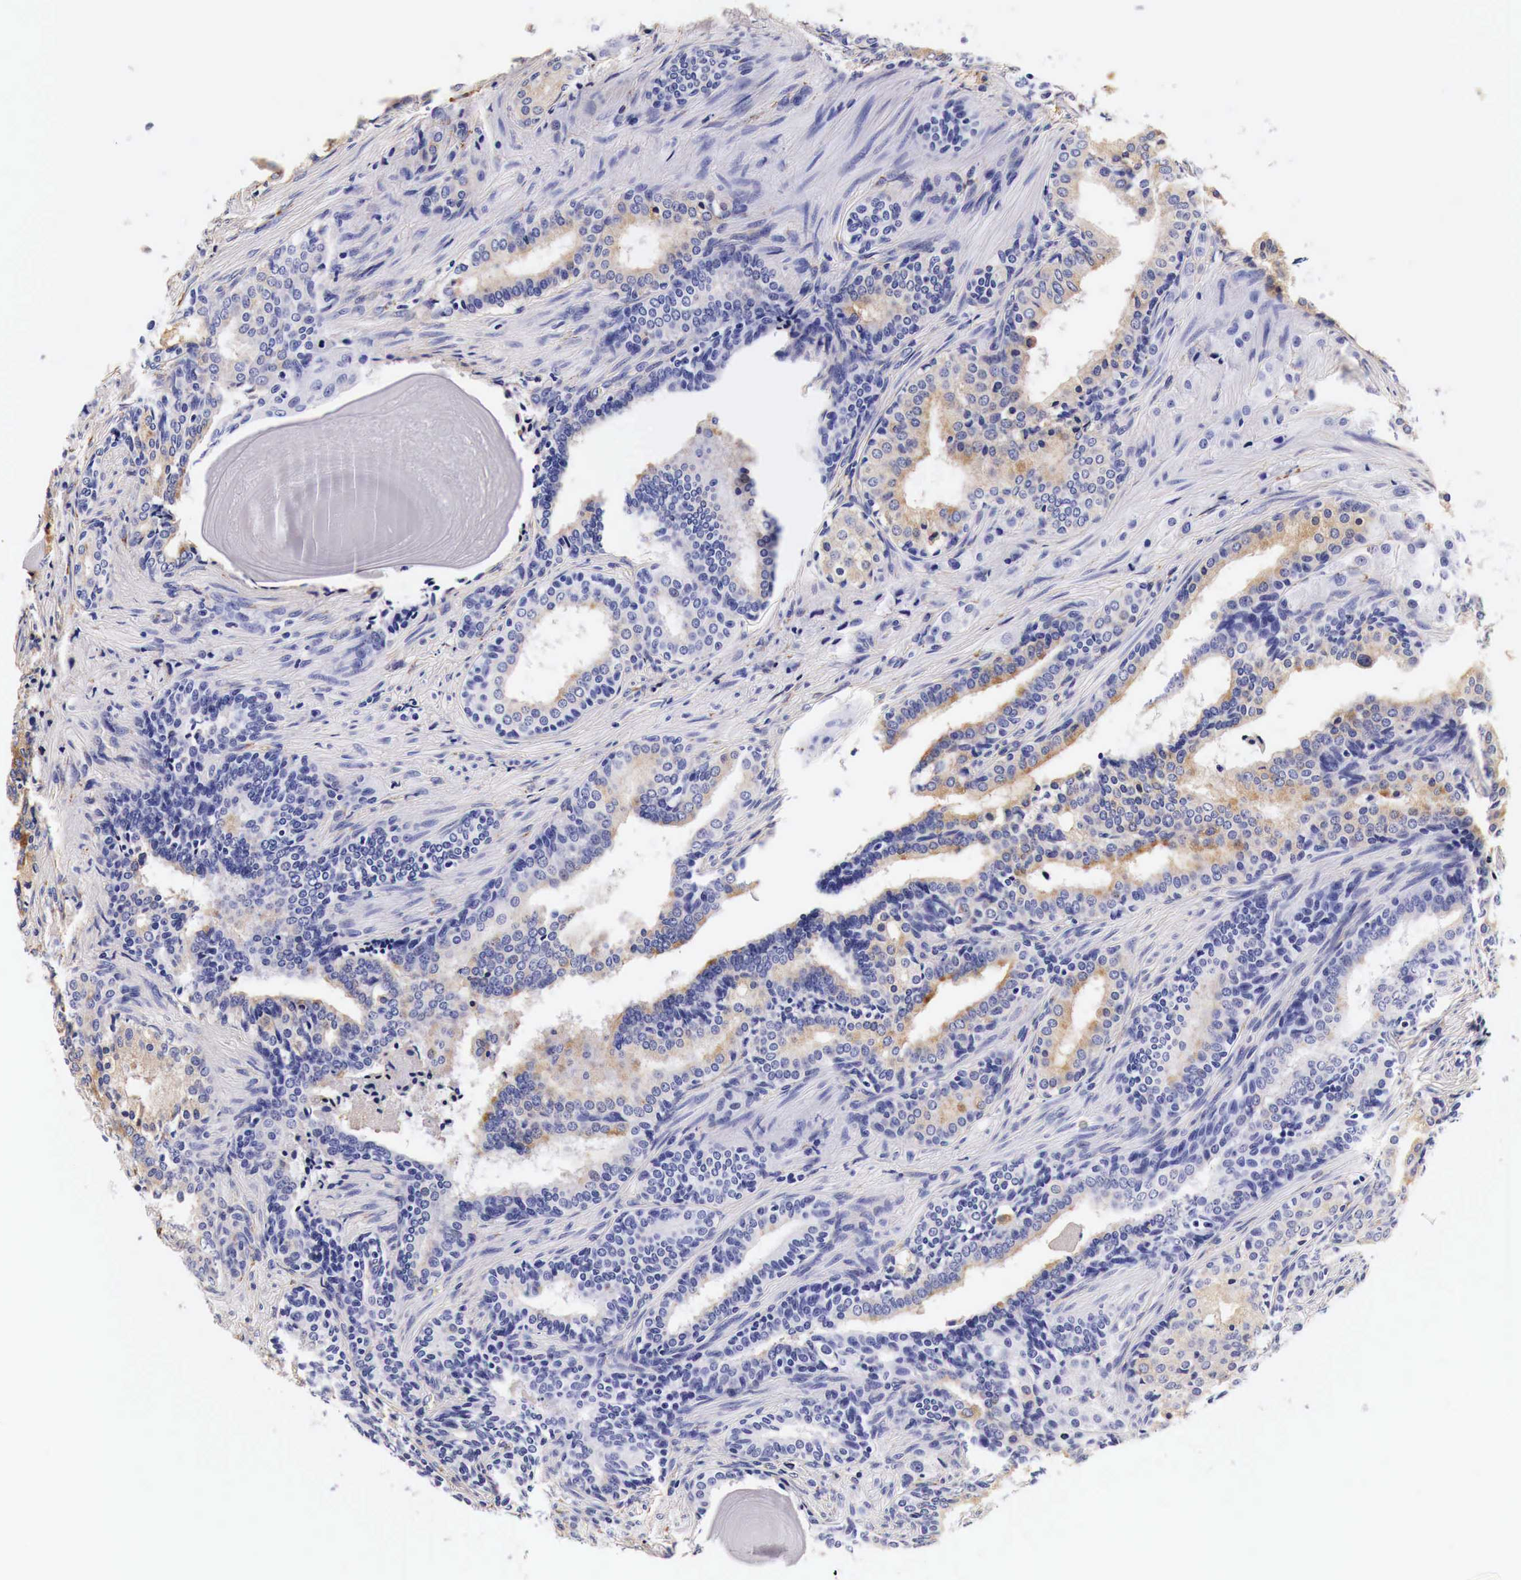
{"staining": {"intensity": "weak", "quantity": "<25%", "location": "cytoplasmic/membranous"}, "tissue": "prostate cancer", "cell_type": "Tumor cells", "image_type": "cancer", "snomed": [{"axis": "morphology", "description": "Adenocarcinoma, Medium grade"}, {"axis": "topography", "description": "Prostate"}], "caption": "Protein analysis of prostate cancer demonstrates no significant staining in tumor cells. The staining was performed using DAB (3,3'-diaminobenzidine) to visualize the protein expression in brown, while the nuclei were stained in blue with hematoxylin (Magnification: 20x).", "gene": "LAMB2", "patient": {"sex": "male", "age": 70}}